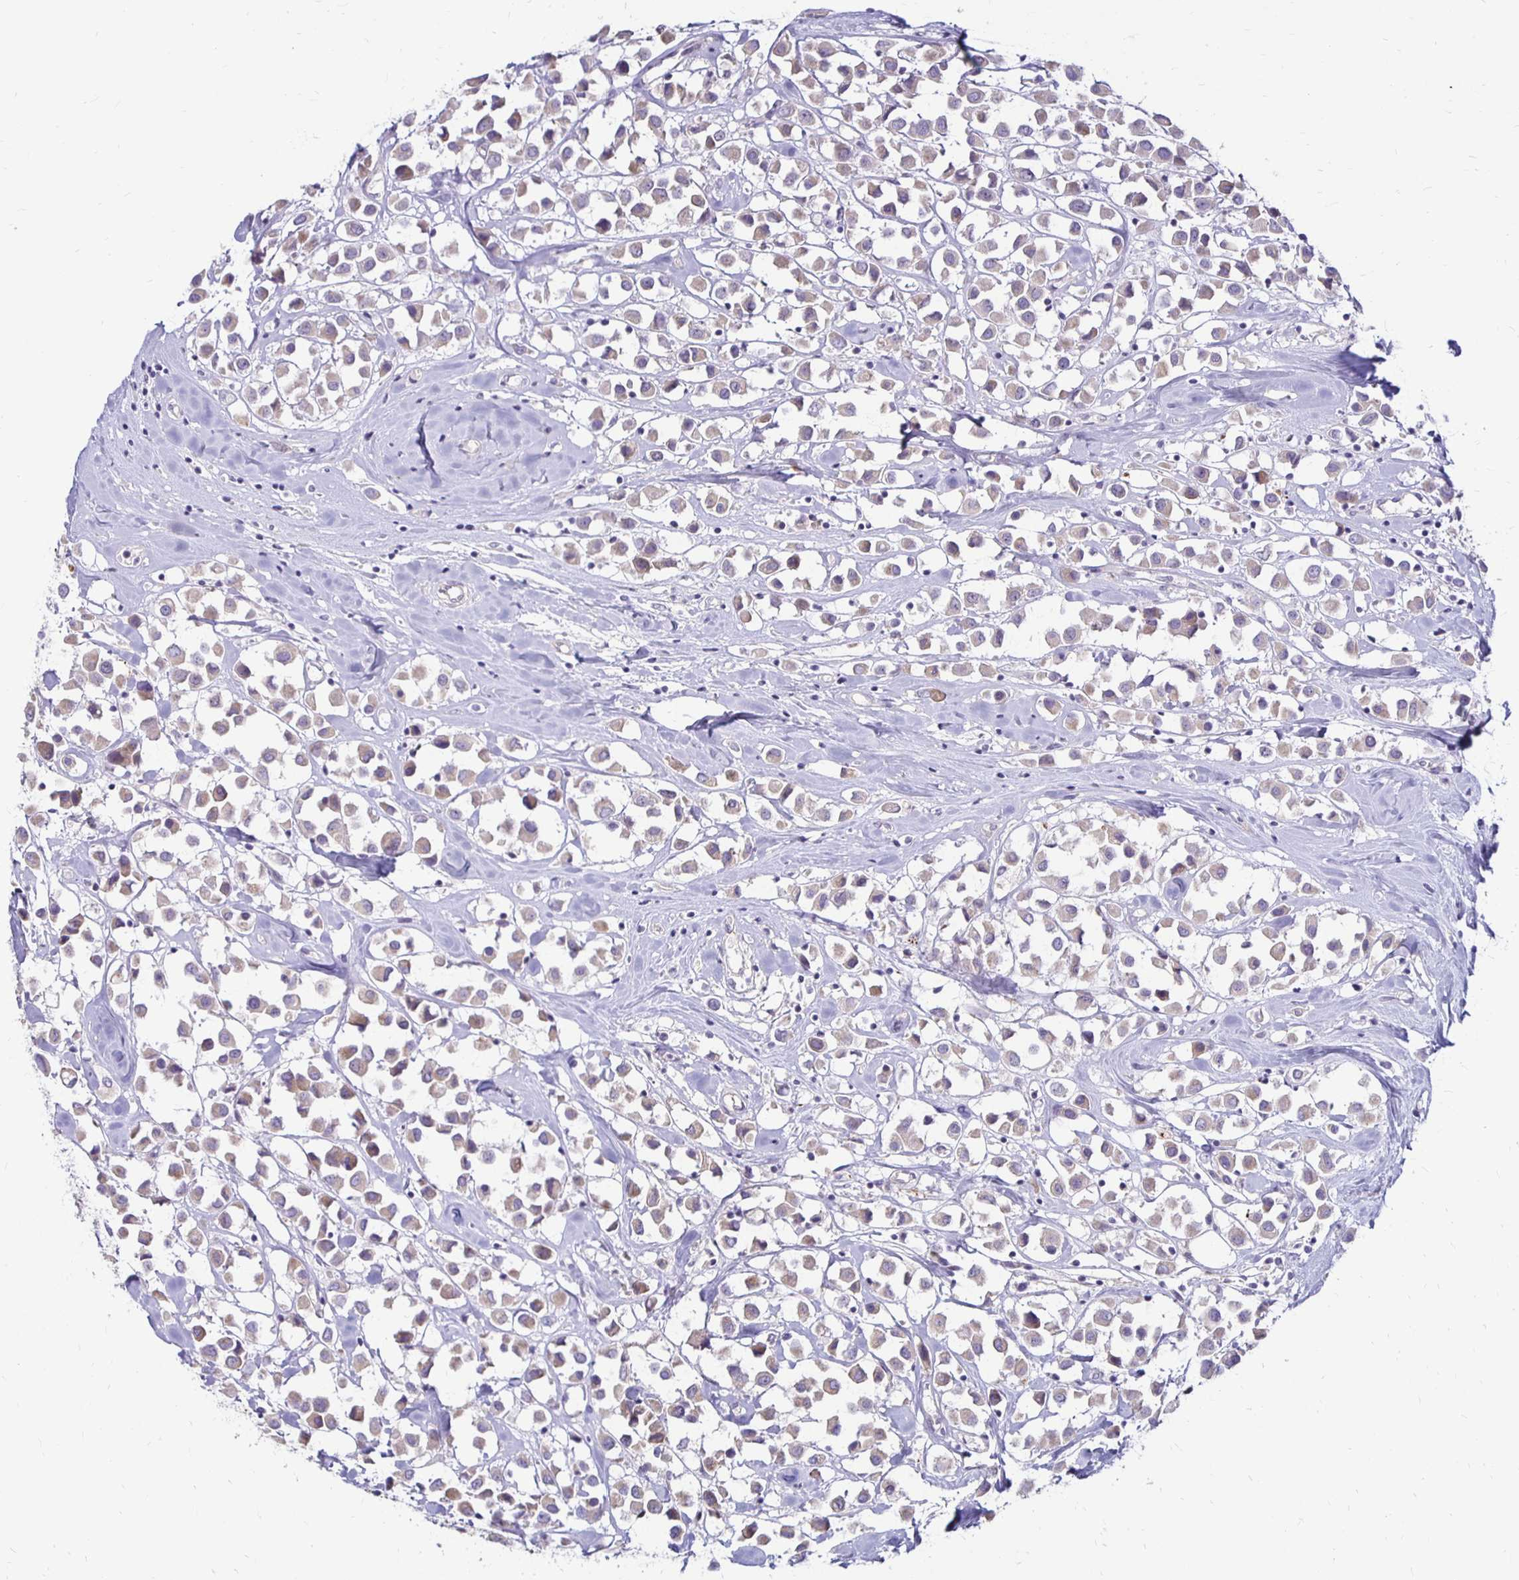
{"staining": {"intensity": "weak", "quantity": "25%-75%", "location": "cytoplasmic/membranous"}, "tissue": "breast cancer", "cell_type": "Tumor cells", "image_type": "cancer", "snomed": [{"axis": "morphology", "description": "Duct carcinoma"}, {"axis": "topography", "description": "Breast"}], "caption": "Protein expression analysis of breast intraductal carcinoma demonstrates weak cytoplasmic/membranous positivity in approximately 25%-75% of tumor cells. (IHC, brightfield microscopy, high magnification).", "gene": "KATNBL1", "patient": {"sex": "female", "age": 61}}